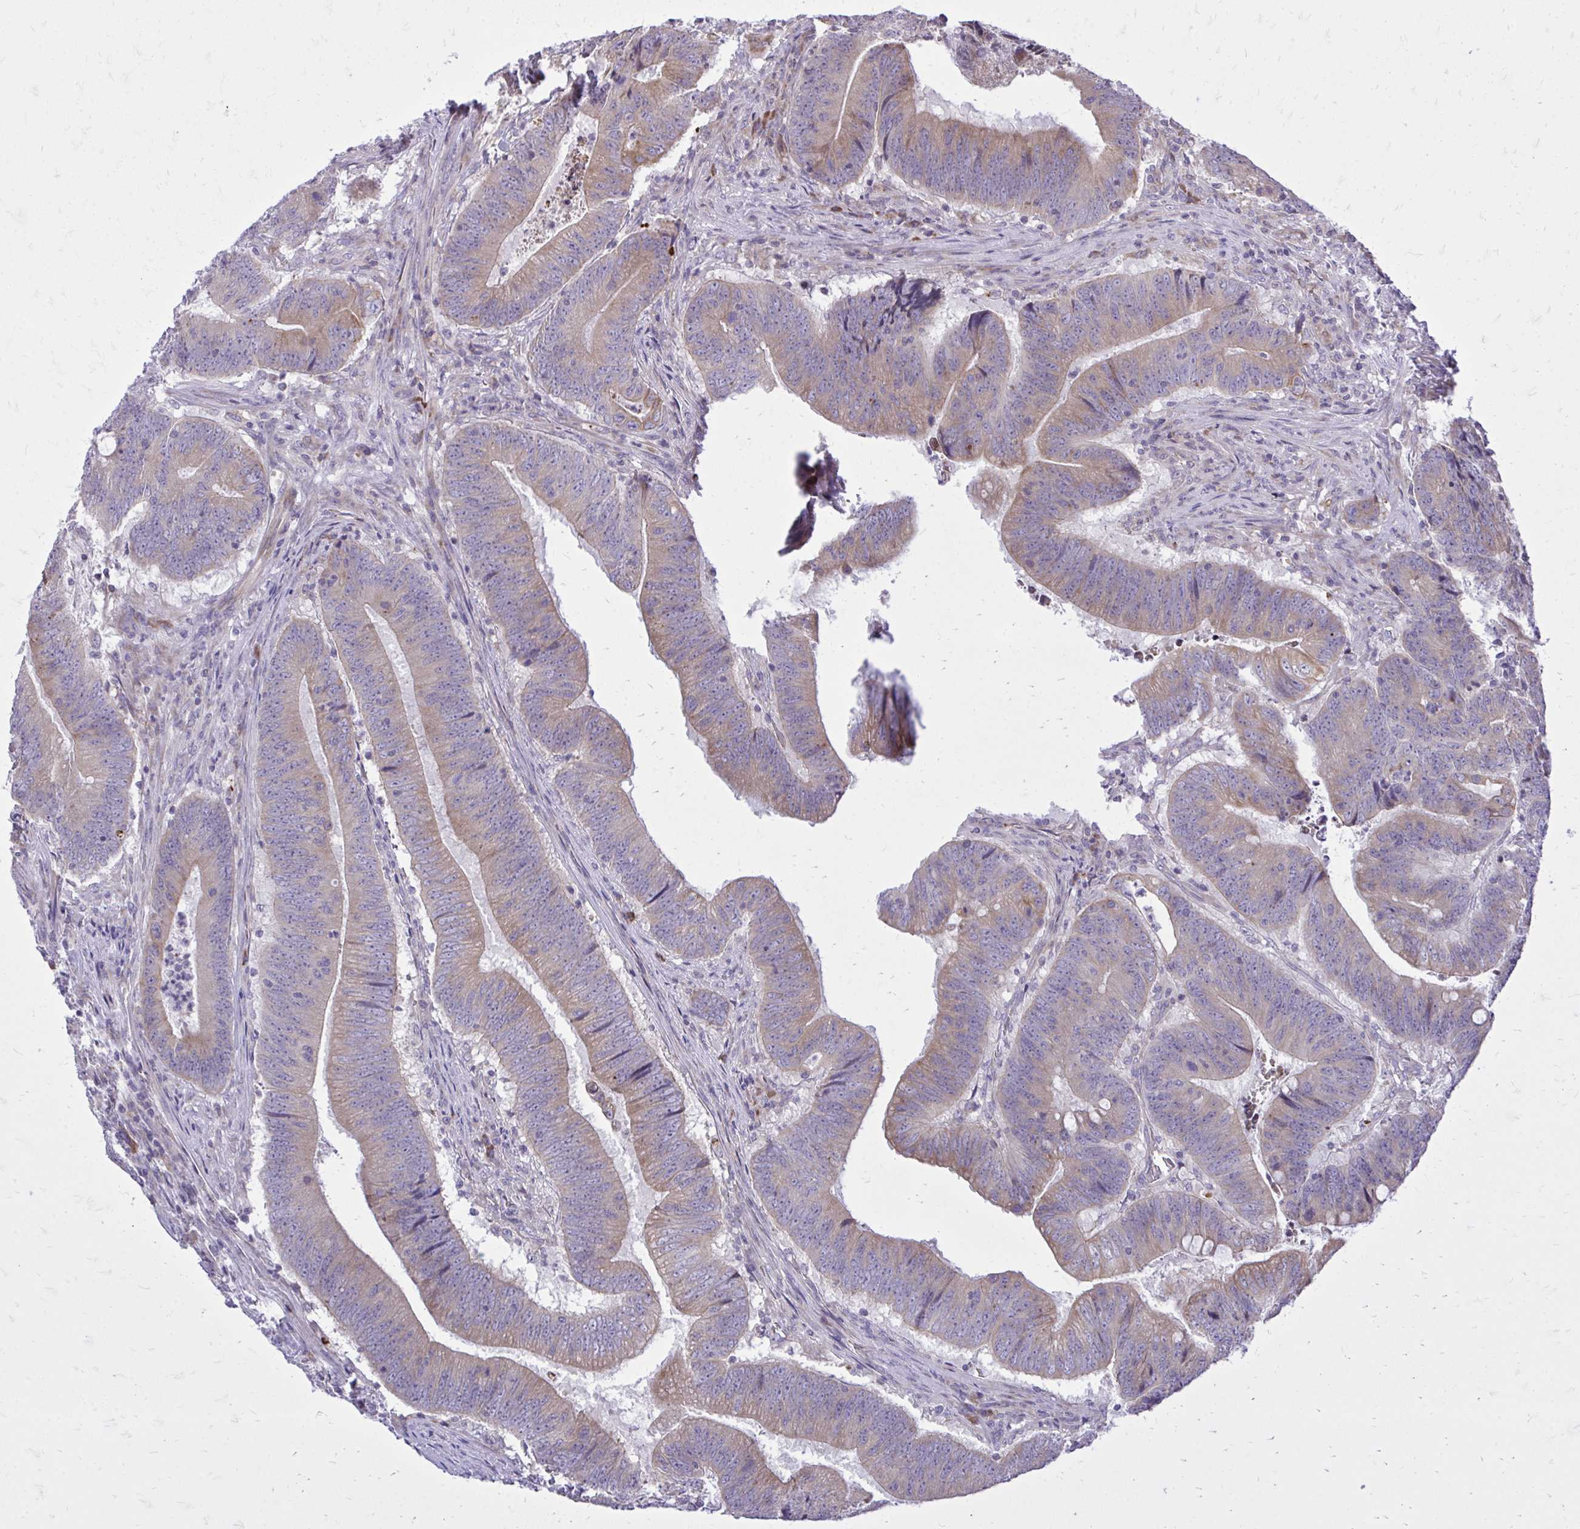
{"staining": {"intensity": "weak", "quantity": "25%-75%", "location": "cytoplasmic/membranous"}, "tissue": "colorectal cancer", "cell_type": "Tumor cells", "image_type": "cancer", "snomed": [{"axis": "morphology", "description": "Adenocarcinoma, NOS"}, {"axis": "topography", "description": "Colon"}], "caption": "DAB immunohistochemical staining of colorectal cancer (adenocarcinoma) reveals weak cytoplasmic/membranous protein staining in about 25%-75% of tumor cells. (Stains: DAB (3,3'-diaminobenzidine) in brown, nuclei in blue, Microscopy: brightfield microscopy at high magnification).", "gene": "METTL9", "patient": {"sex": "female", "age": 87}}